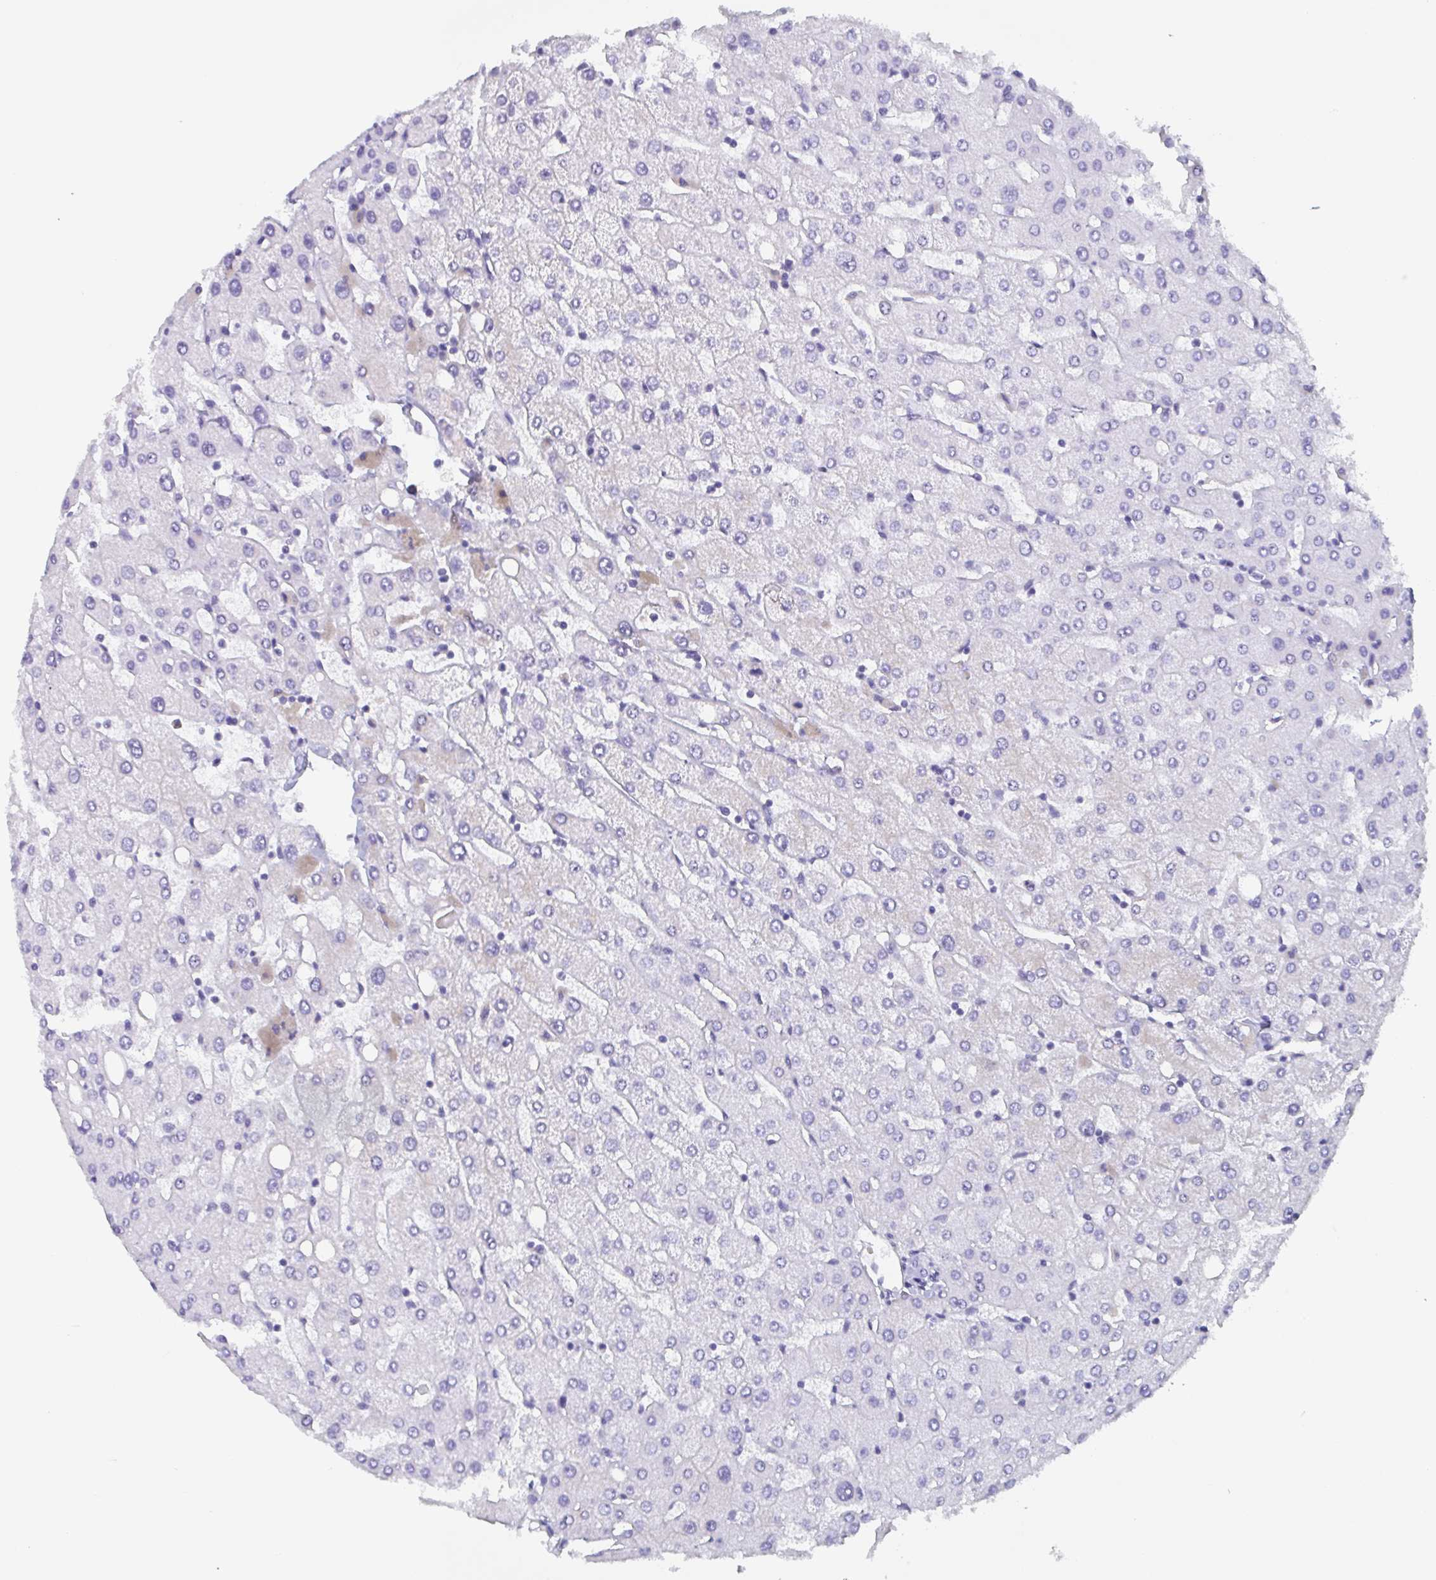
{"staining": {"intensity": "negative", "quantity": "none", "location": "none"}, "tissue": "liver", "cell_type": "Cholangiocytes", "image_type": "normal", "snomed": [{"axis": "morphology", "description": "Normal tissue, NOS"}, {"axis": "topography", "description": "Liver"}], "caption": "IHC of normal liver demonstrates no positivity in cholangiocytes. (DAB (3,3'-diaminobenzidine) immunohistochemistry visualized using brightfield microscopy, high magnification).", "gene": "AGFG2", "patient": {"sex": "female", "age": 54}}